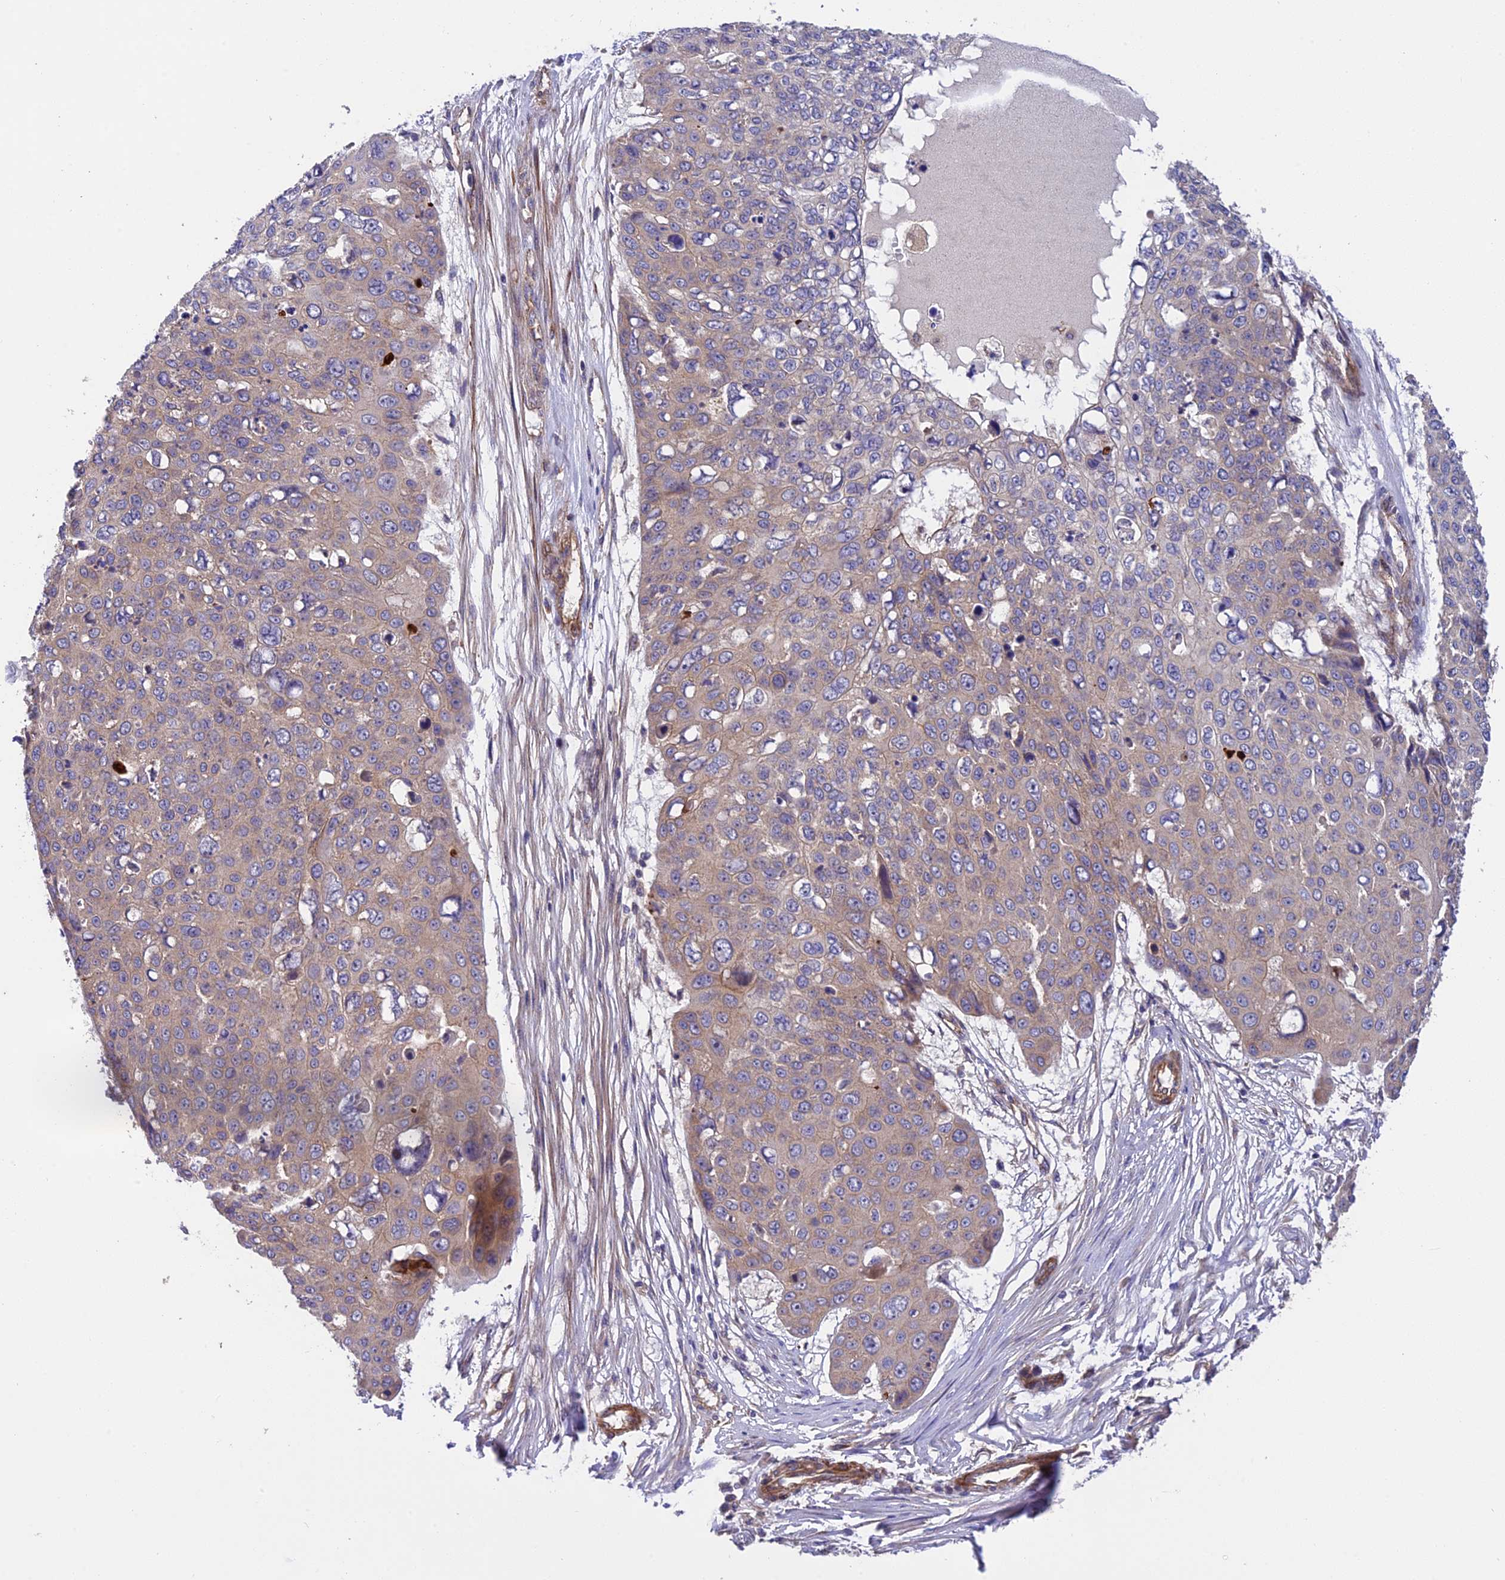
{"staining": {"intensity": "weak", "quantity": ">75%", "location": "cytoplasmic/membranous"}, "tissue": "skin cancer", "cell_type": "Tumor cells", "image_type": "cancer", "snomed": [{"axis": "morphology", "description": "Squamous cell carcinoma, NOS"}, {"axis": "topography", "description": "Skin"}], "caption": "The histopathology image shows staining of skin squamous cell carcinoma, revealing weak cytoplasmic/membranous protein positivity (brown color) within tumor cells.", "gene": "ADAMTS15", "patient": {"sex": "male", "age": 71}}